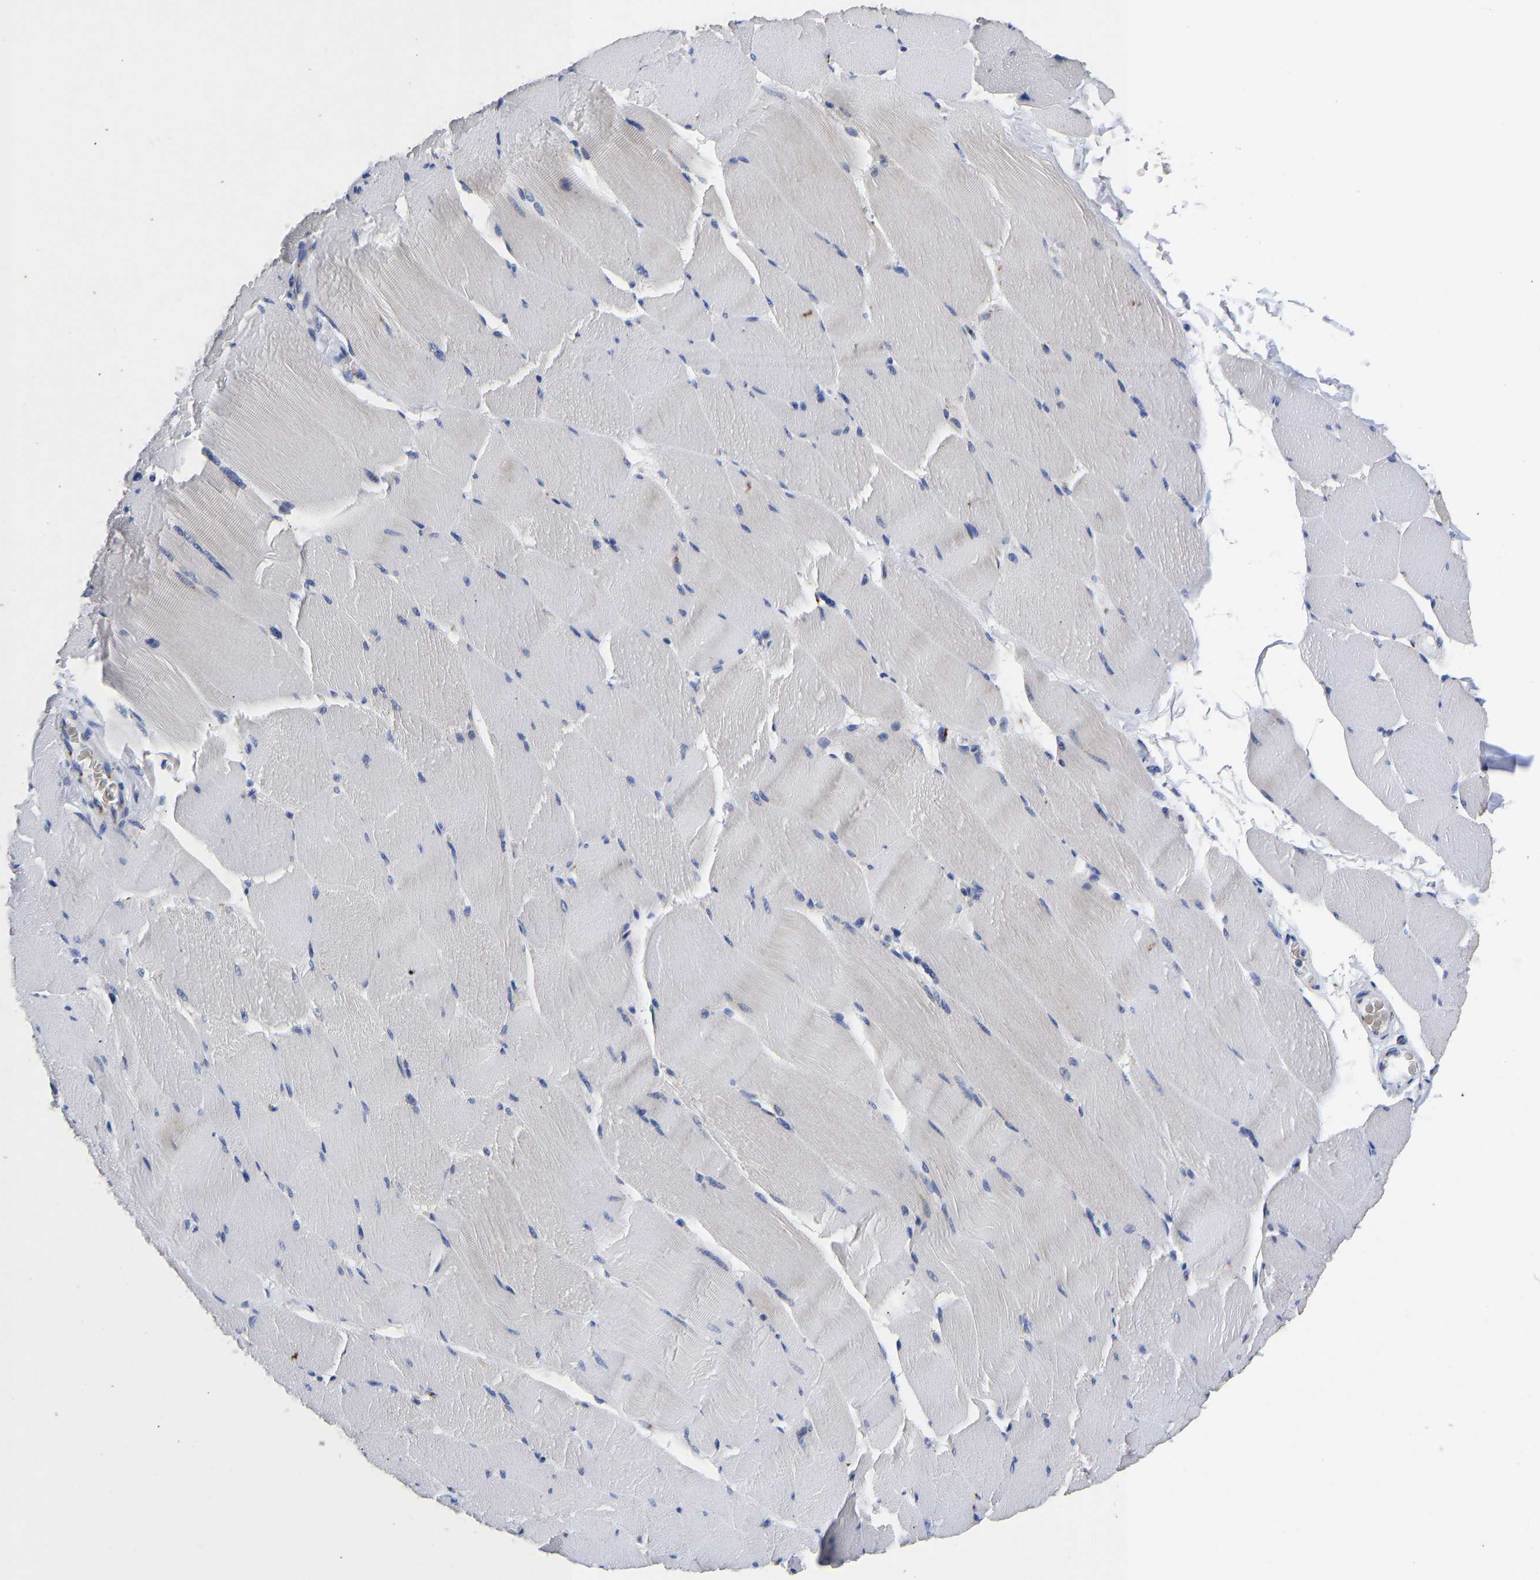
{"staining": {"intensity": "moderate", "quantity": "<25%", "location": "cytoplasmic/membranous"}, "tissue": "skeletal muscle", "cell_type": "Myocytes", "image_type": "normal", "snomed": [{"axis": "morphology", "description": "Normal tissue, NOS"}, {"axis": "topography", "description": "Skeletal muscle"}], "caption": "This is a histology image of immunohistochemistry staining of normal skeletal muscle, which shows moderate expression in the cytoplasmic/membranous of myocytes.", "gene": "TMEM87A", "patient": {"sex": "male", "age": 62}}